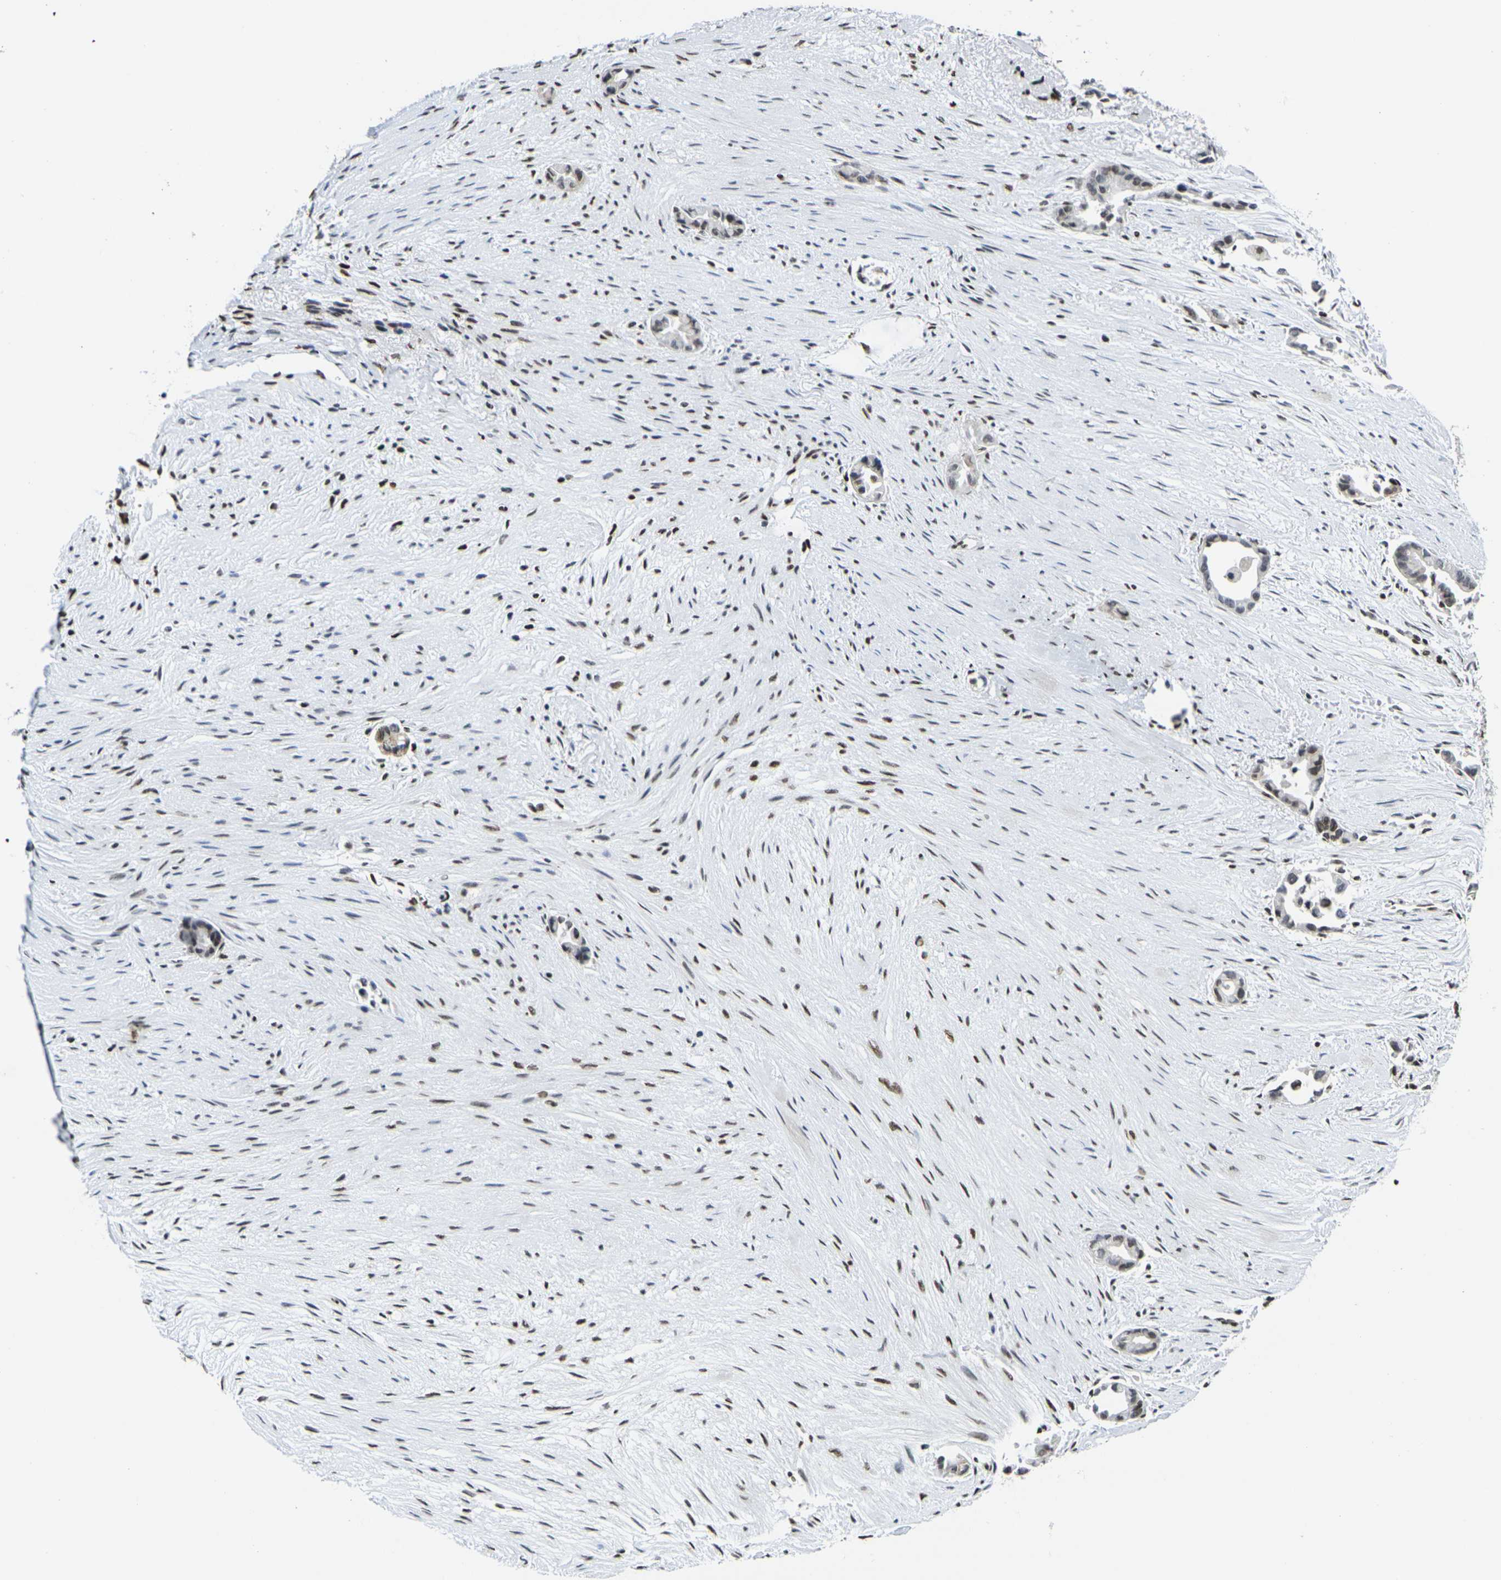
{"staining": {"intensity": "negative", "quantity": "none", "location": "none"}, "tissue": "liver cancer", "cell_type": "Tumor cells", "image_type": "cancer", "snomed": [{"axis": "morphology", "description": "Cholangiocarcinoma"}, {"axis": "topography", "description": "Liver"}], "caption": "Immunohistochemistry (IHC) histopathology image of liver cancer (cholangiocarcinoma) stained for a protein (brown), which displays no positivity in tumor cells.", "gene": "H1-10", "patient": {"sex": "female", "age": 55}}